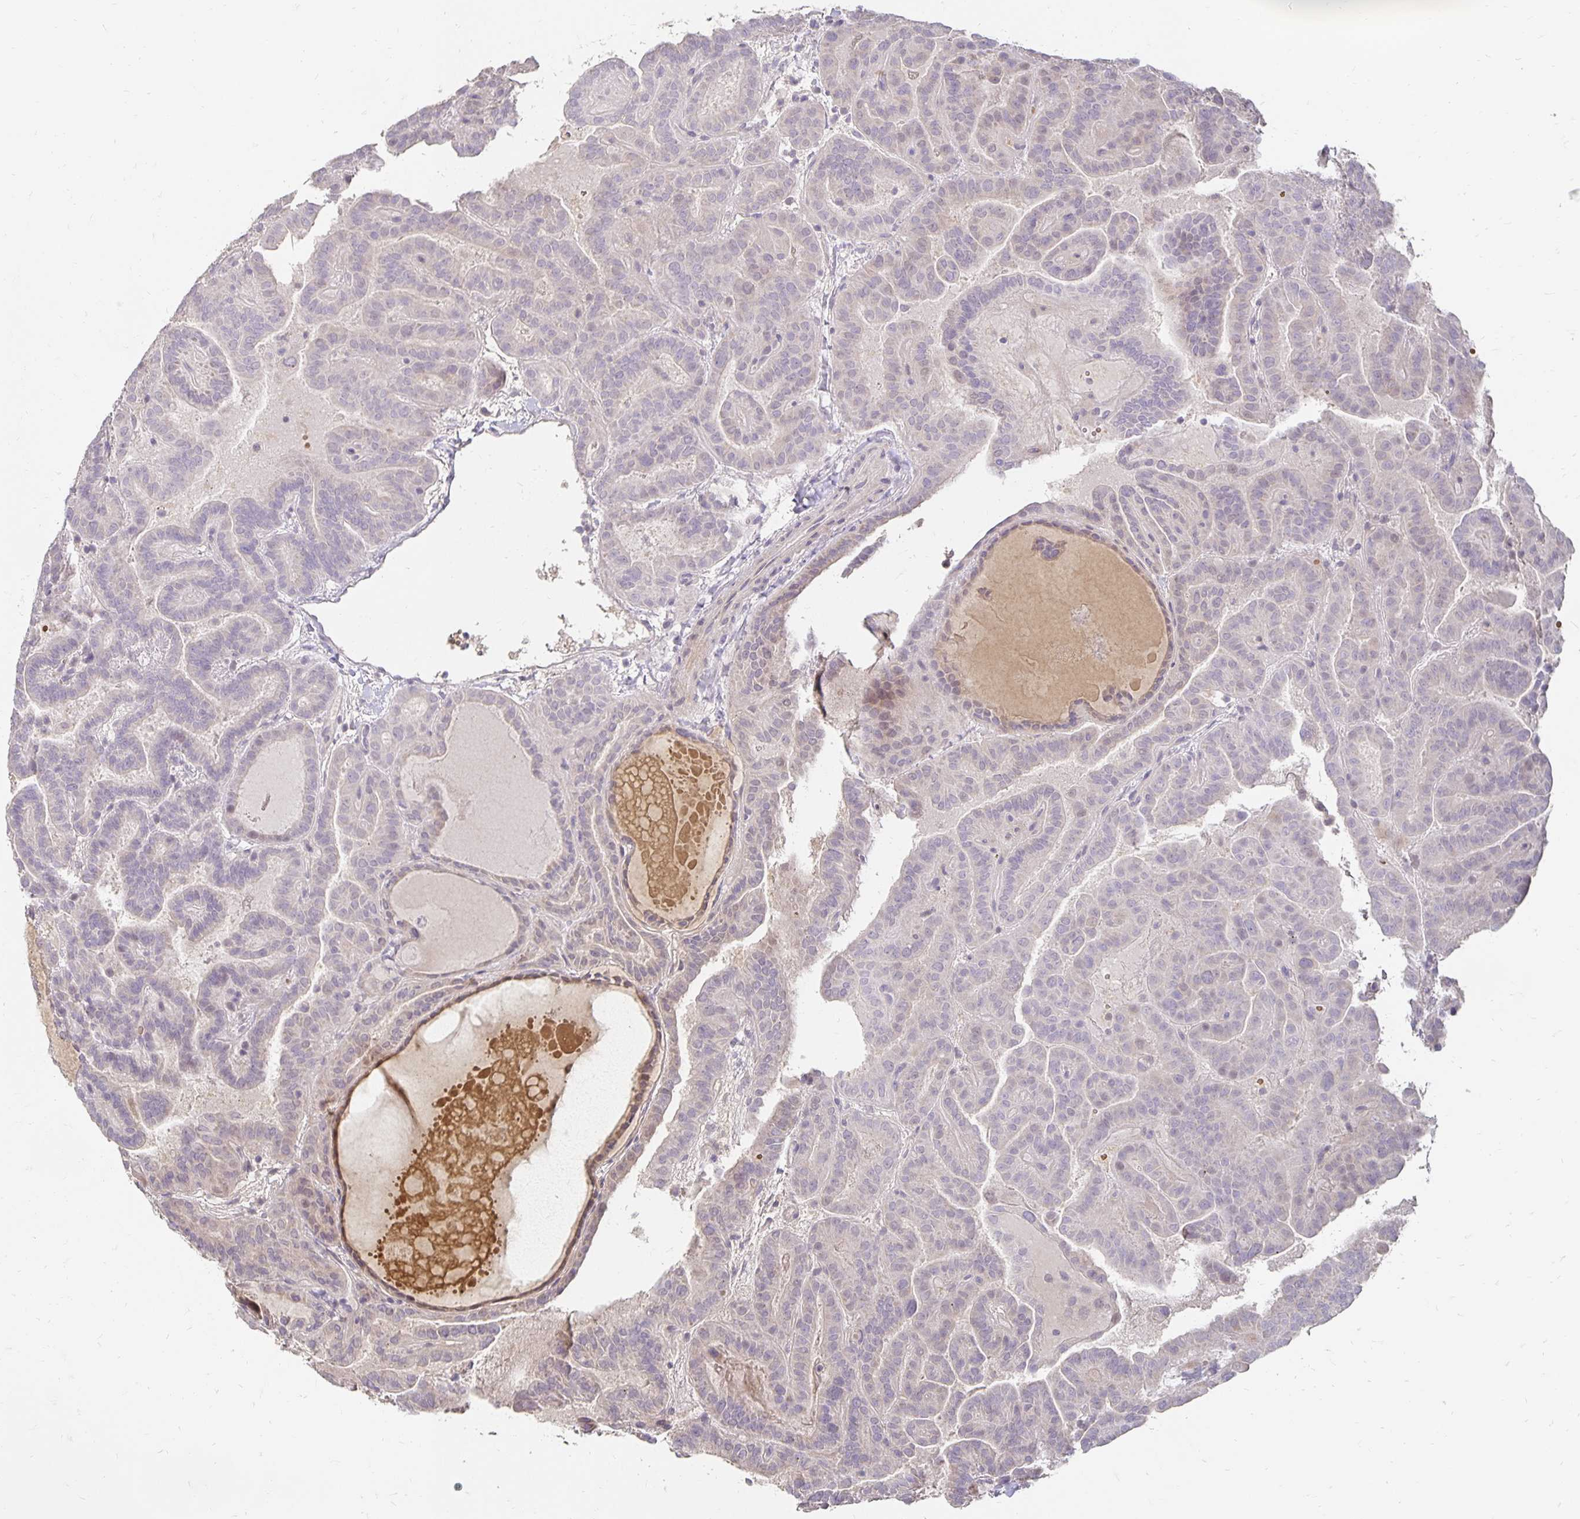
{"staining": {"intensity": "weak", "quantity": "<25%", "location": "cytoplasmic/membranous"}, "tissue": "thyroid cancer", "cell_type": "Tumor cells", "image_type": "cancer", "snomed": [{"axis": "morphology", "description": "Papillary adenocarcinoma, NOS"}, {"axis": "topography", "description": "Thyroid gland"}], "caption": "Thyroid papillary adenocarcinoma stained for a protein using immunohistochemistry (IHC) reveals no staining tumor cells.", "gene": "CST6", "patient": {"sex": "female", "age": 46}}